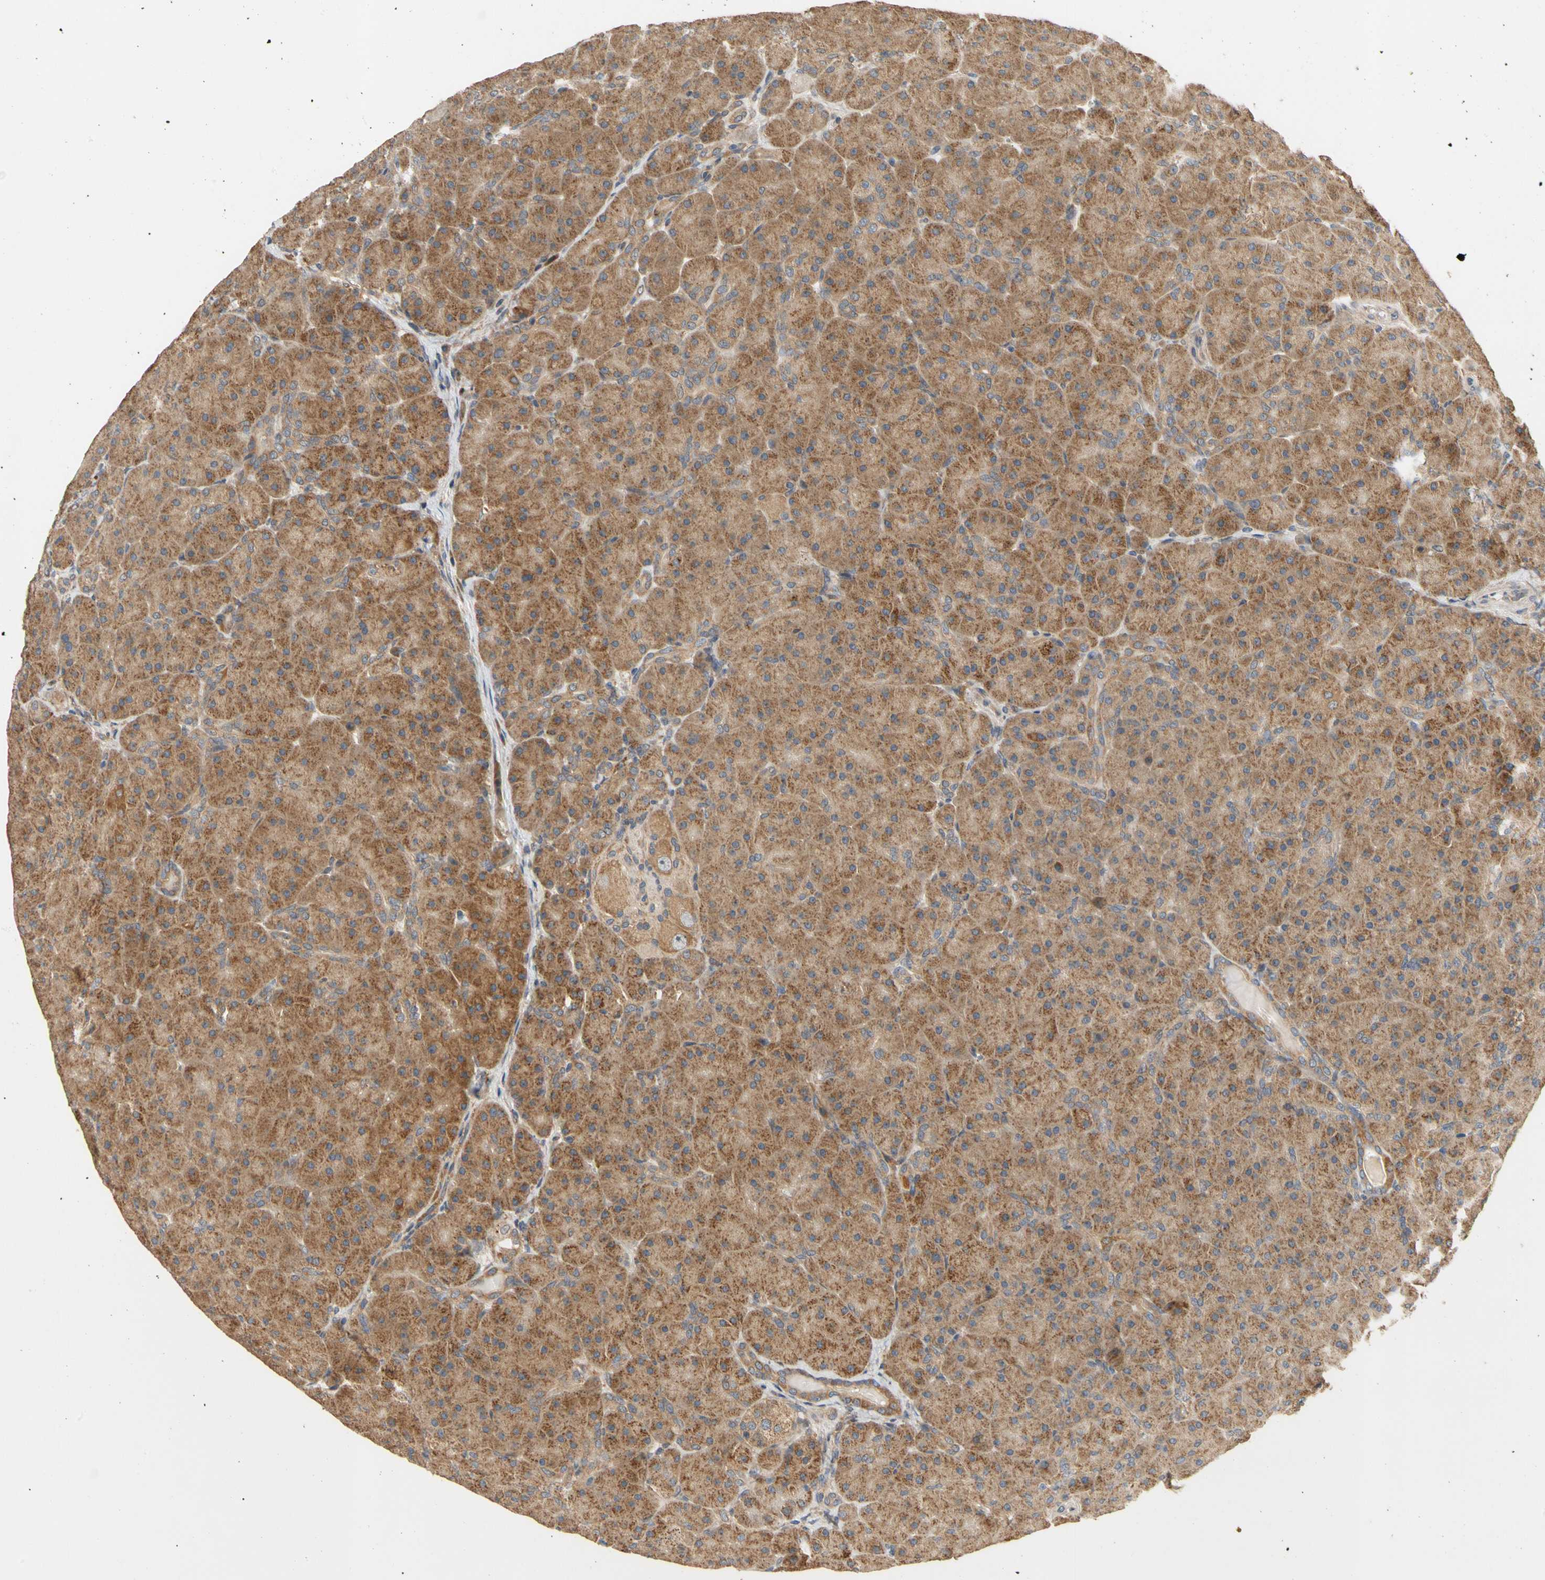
{"staining": {"intensity": "moderate", "quantity": ">75%", "location": "cytoplasmic/membranous"}, "tissue": "pancreas", "cell_type": "Exocrine glandular cells", "image_type": "normal", "snomed": [{"axis": "morphology", "description": "Normal tissue, NOS"}, {"axis": "topography", "description": "Pancreas"}], "caption": "A brown stain shows moderate cytoplasmic/membranous expression of a protein in exocrine glandular cells of unremarkable human pancreas.", "gene": "ANKHD1", "patient": {"sex": "male", "age": 66}}